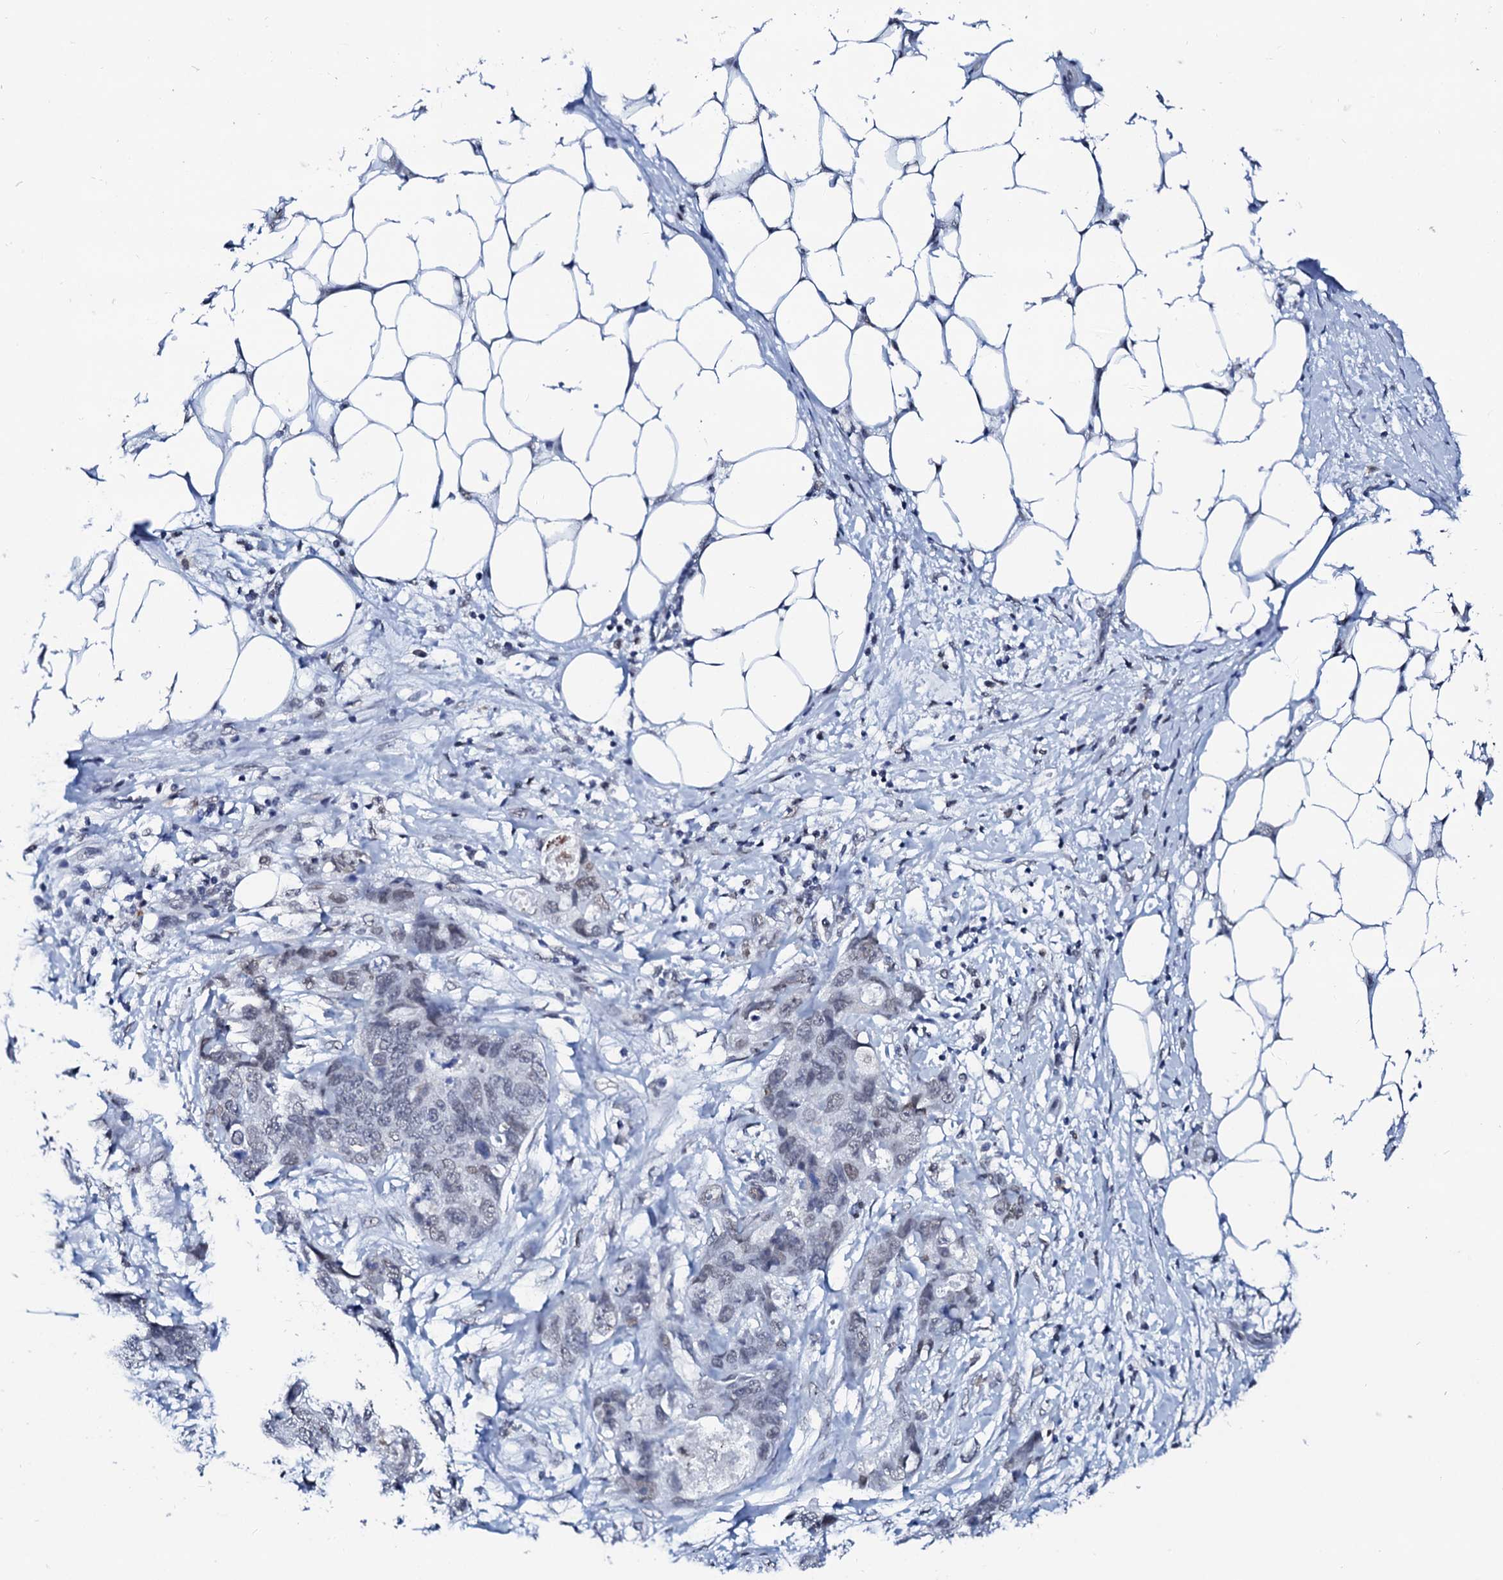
{"staining": {"intensity": "negative", "quantity": "none", "location": "none"}, "tissue": "stomach cancer", "cell_type": "Tumor cells", "image_type": "cancer", "snomed": [{"axis": "morphology", "description": "Adenocarcinoma, NOS"}, {"axis": "topography", "description": "Stomach"}], "caption": "Immunohistochemical staining of human adenocarcinoma (stomach) shows no significant positivity in tumor cells.", "gene": "SPATA19", "patient": {"sex": "female", "age": 89}}